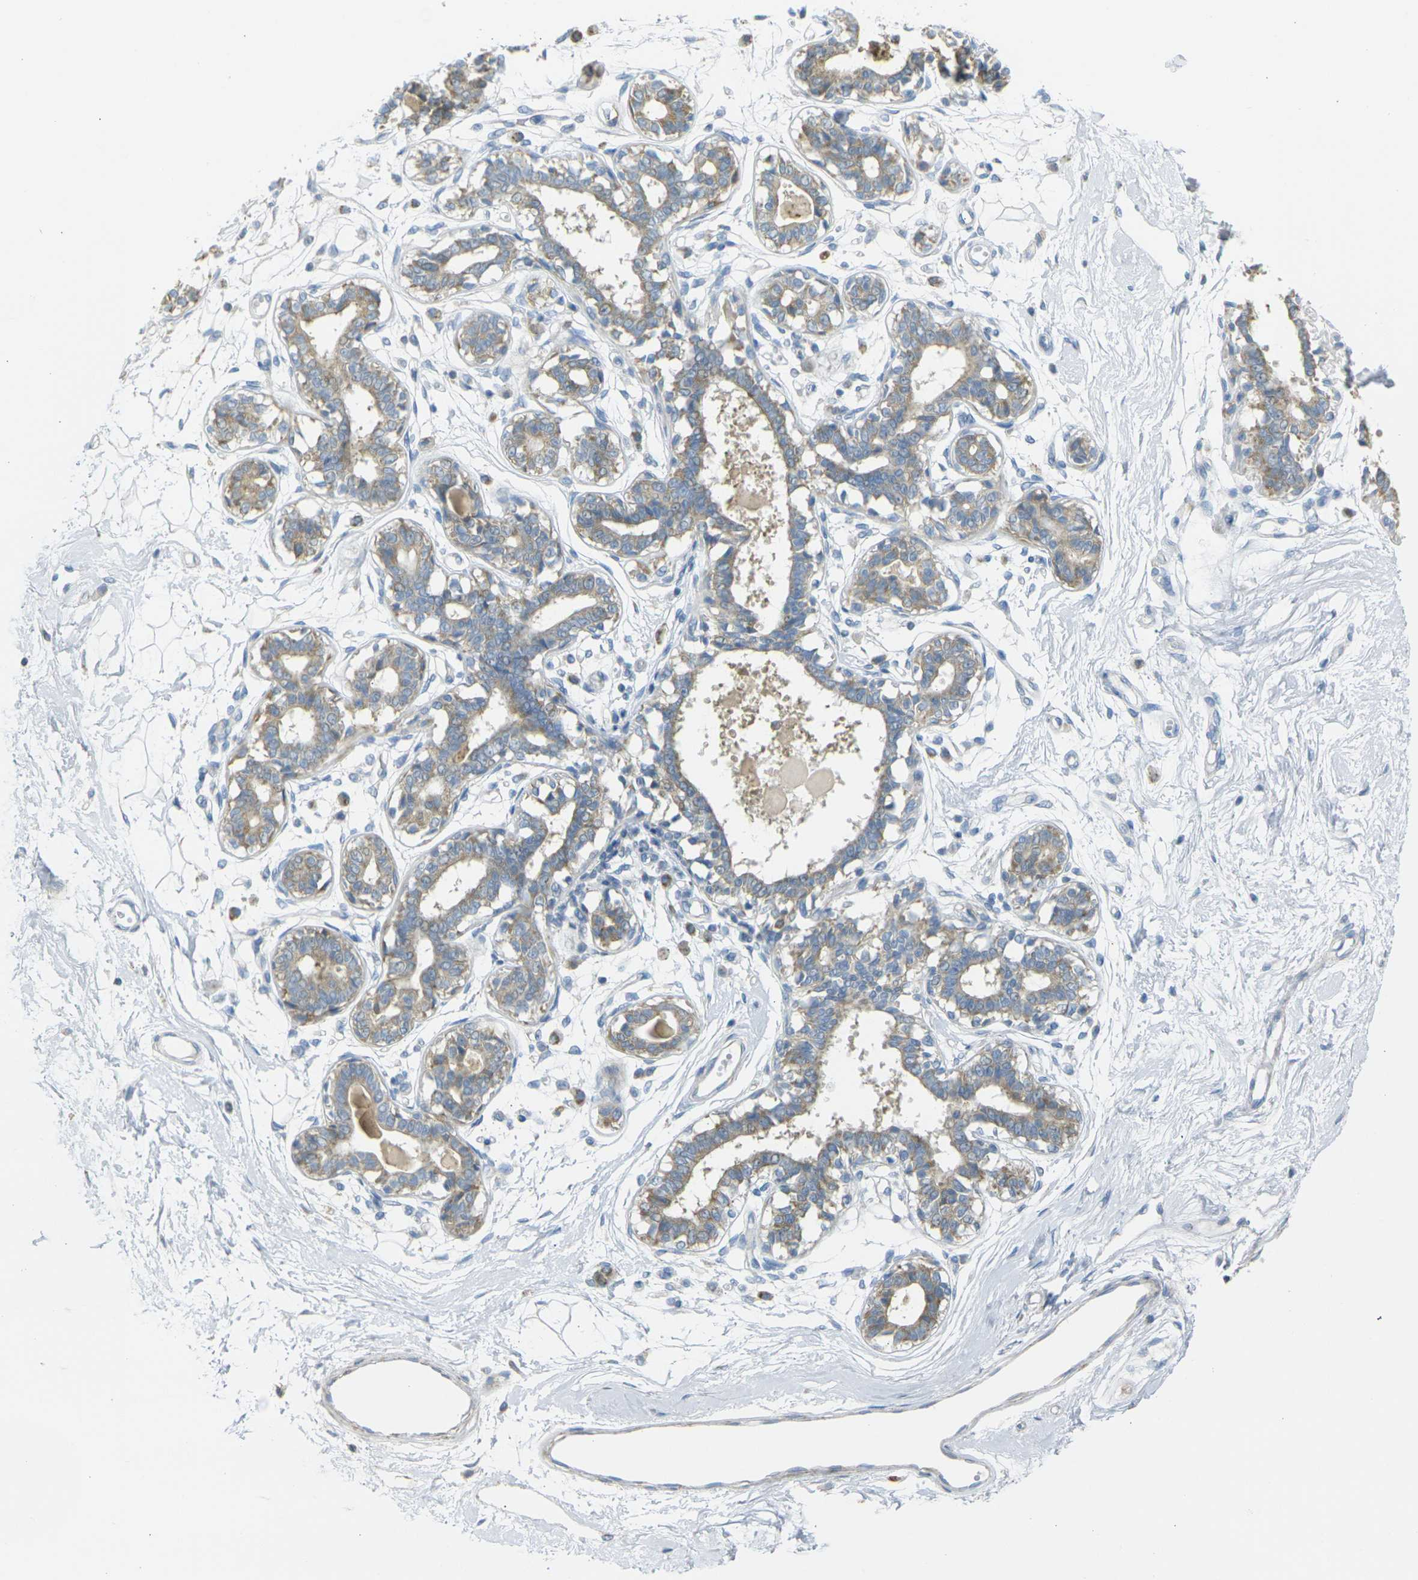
{"staining": {"intensity": "negative", "quantity": "none", "location": "none"}, "tissue": "breast", "cell_type": "Adipocytes", "image_type": "normal", "snomed": [{"axis": "morphology", "description": "Normal tissue, NOS"}, {"axis": "topography", "description": "Breast"}], "caption": "A high-resolution image shows immunohistochemistry (IHC) staining of normal breast, which shows no significant staining in adipocytes.", "gene": "PARD6B", "patient": {"sex": "female", "age": 45}}